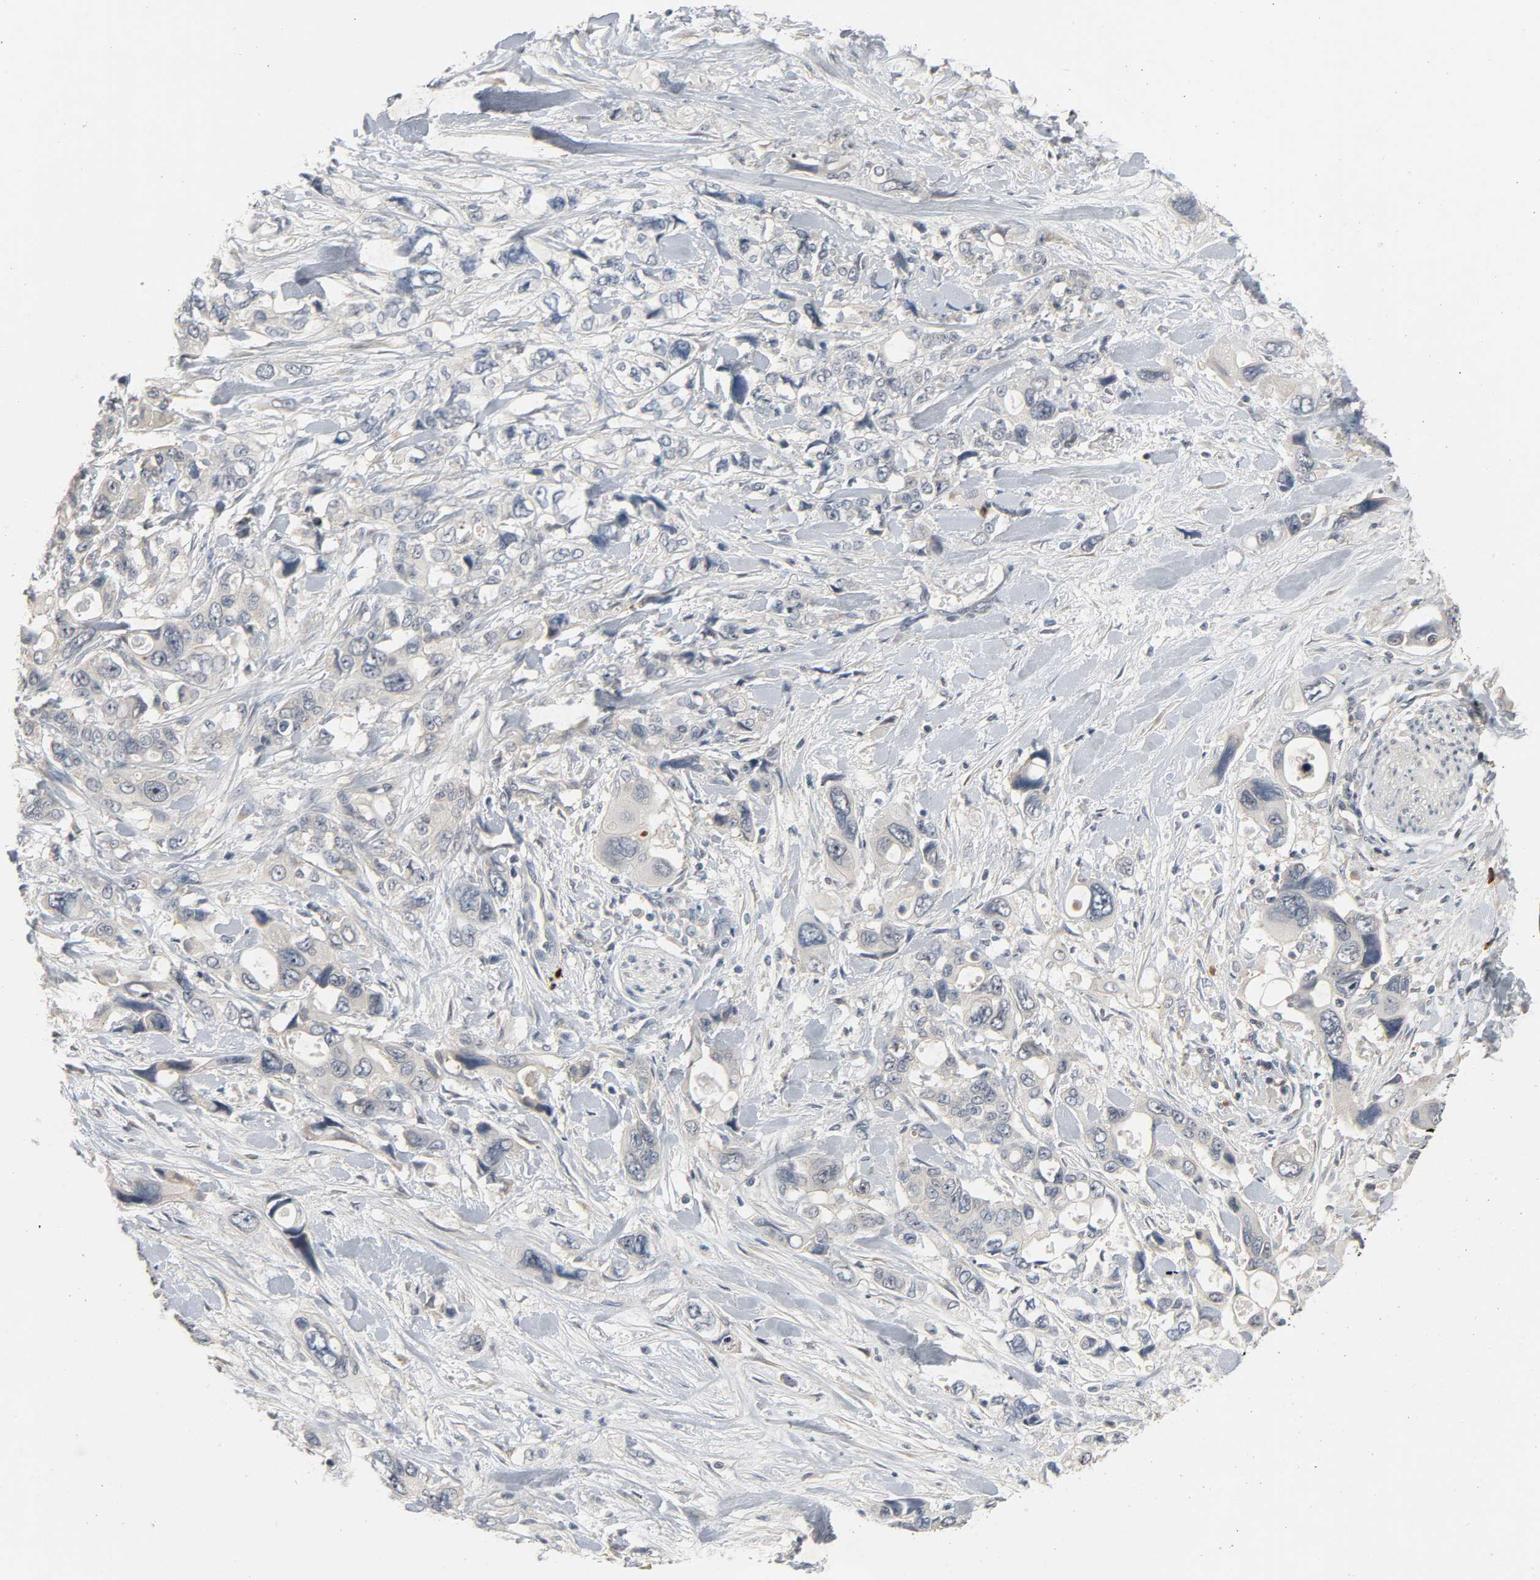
{"staining": {"intensity": "negative", "quantity": "none", "location": "none"}, "tissue": "pancreatic cancer", "cell_type": "Tumor cells", "image_type": "cancer", "snomed": [{"axis": "morphology", "description": "Adenocarcinoma, NOS"}, {"axis": "topography", "description": "Pancreas"}], "caption": "Pancreatic cancer (adenocarcinoma) was stained to show a protein in brown. There is no significant staining in tumor cells. (Stains: DAB immunohistochemistry with hematoxylin counter stain, Microscopy: brightfield microscopy at high magnification).", "gene": "CD4", "patient": {"sex": "male", "age": 46}}